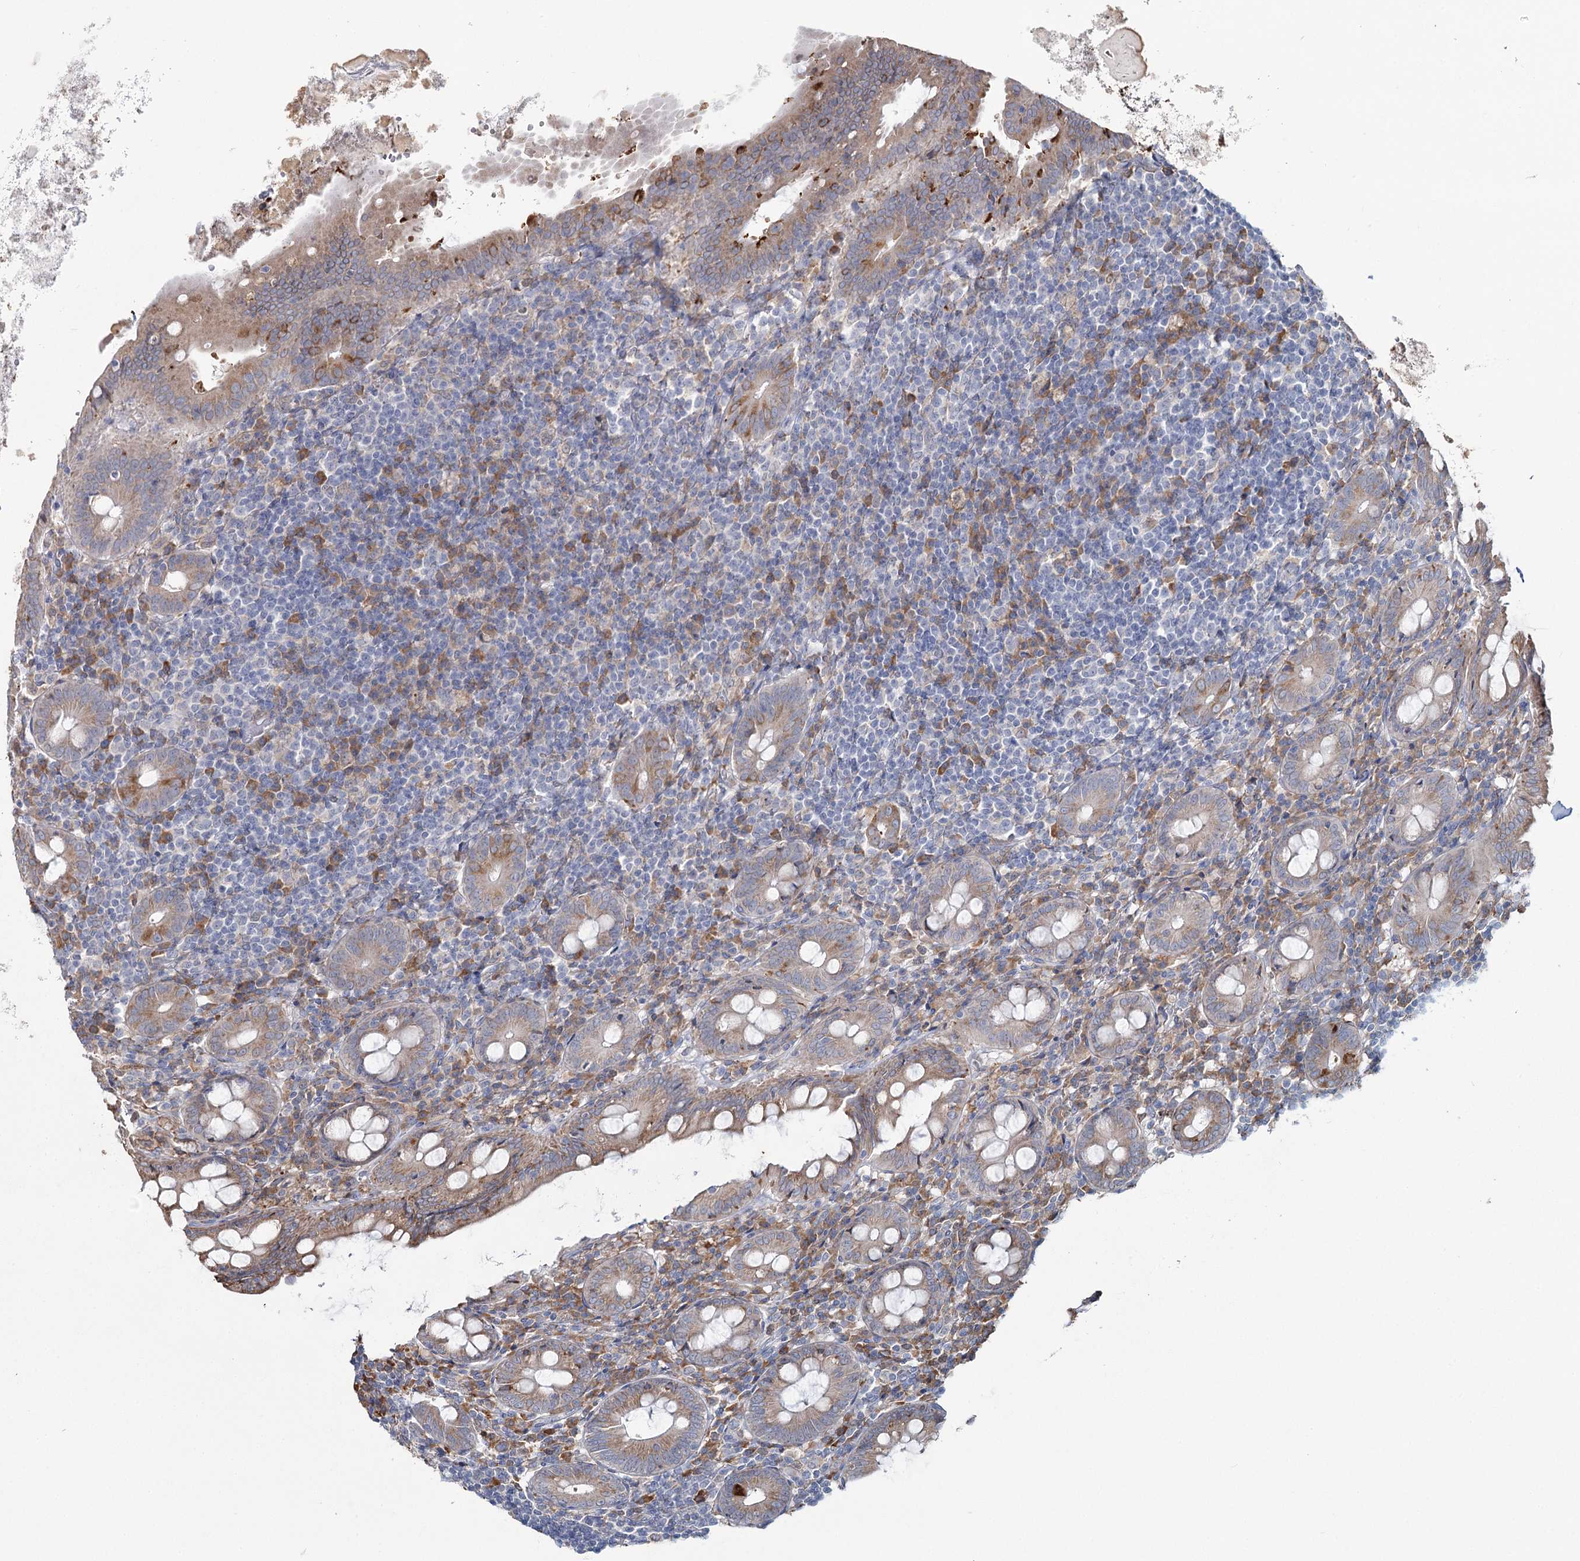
{"staining": {"intensity": "moderate", "quantity": "<25%", "location": "cytoplasmic/membranous"}, "tissue": "appendix", "cell_type": "Glandular cells", "image_type": "normal", "snomed": [{"axis": "morphology", "description": "Normal tissue, NOS"}, {"axis": "topography", "description": "Appendix"}], "caption": "DAB (3,3'-diaminobenzidine) immunohistochemical staining of benign appendix reveals moderate cytoplasmic/membranous protein positivity in about <25% of glandular cells. Nuclei are stained in blue.", "gene": "ZCCHC9", "patient": {"sex": "female", "age": 54}}